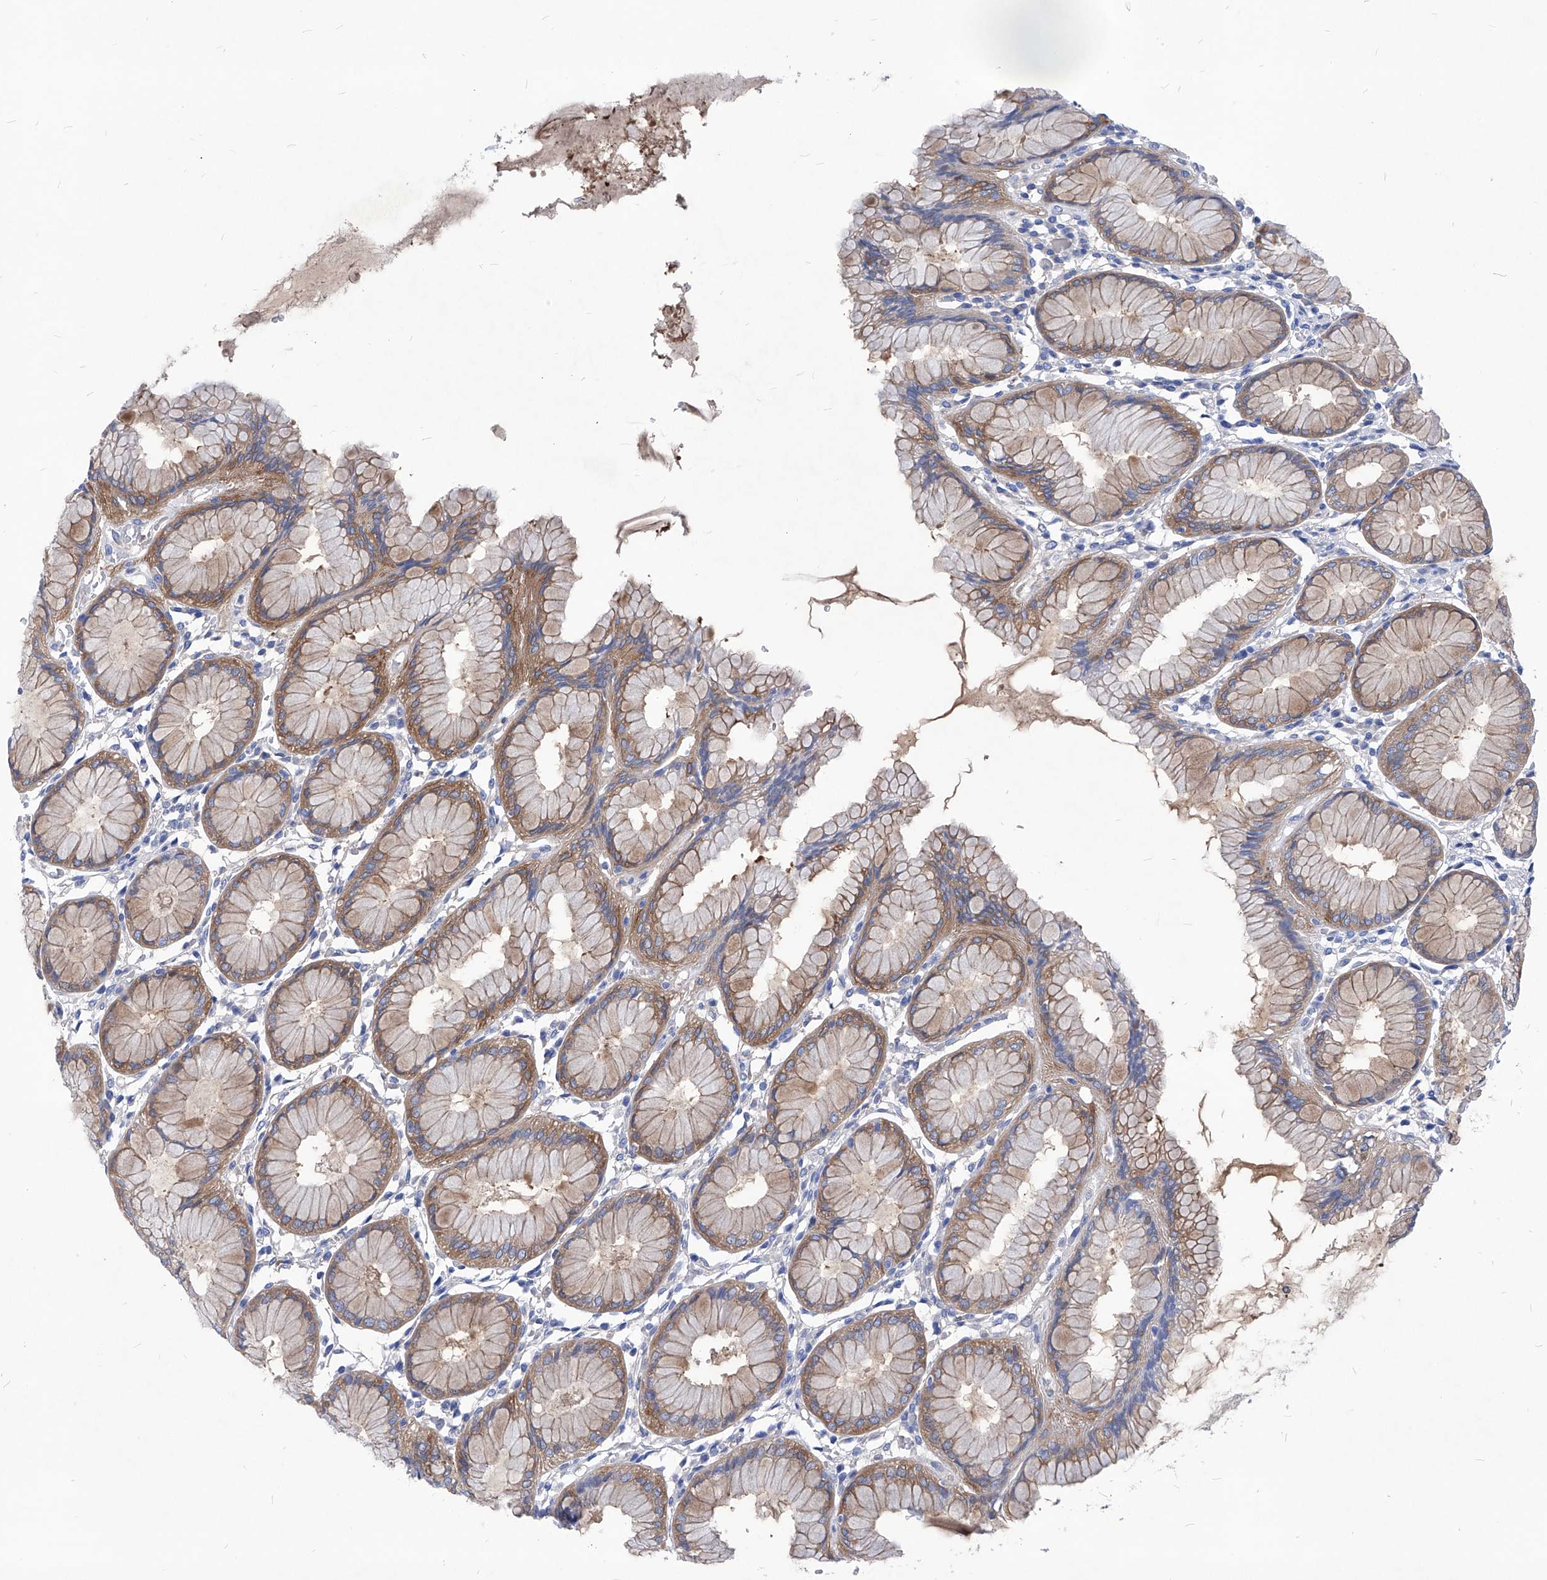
{"staining": {"intensity": "moderate", "quantity": "25%-75%", "location": "cytoplasmic/membranous"}, "tissue": "stomach", "cell_type": "Glandular cells", "image_type": "normal", "snomed": [{"axis": "morphology", "description": "Normal tissue, NOS"}, {"axis": "topography", "description": "Stomach, lower"}], "caption": "Immunohistochemistry histopathology image of benign human stomach stained for a protein (brown), which demonstrates medium levels of moderate cytoplasmic/membranous expression in about 25%-75% of glandular cells.", "gene": "XPNPEP1", "patient": {"sex": "female", "age": 56}}